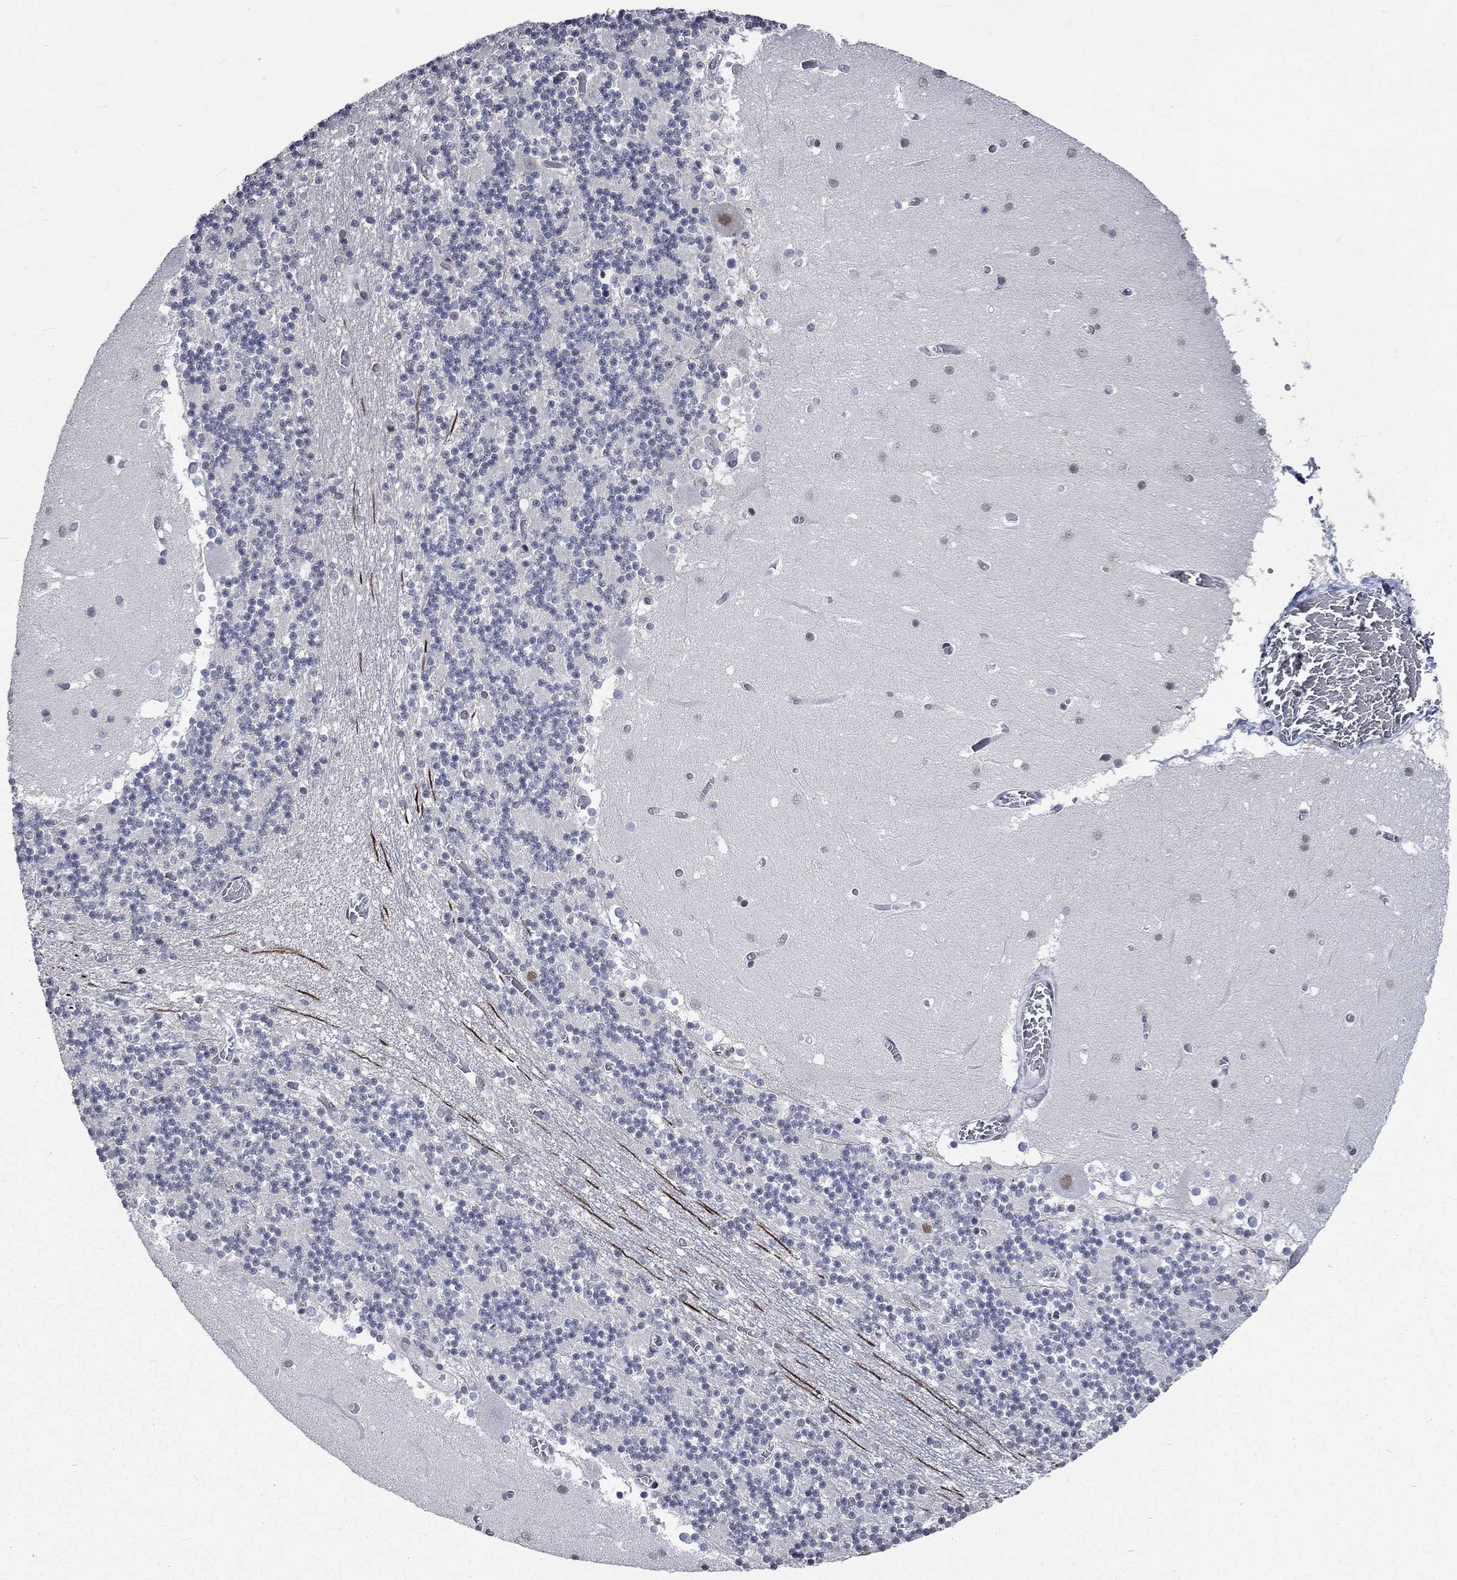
{"staining": {"intensity": "weak", "quantity": "<25%", "location": "nuclear"}, "tissue": "cerebellum", "cell_type": "Cells in granular layer", "image_type": "normal", "snomed": [{"axis": "morphology", "description": "Normal tissue, NOS"}, {"axis": "topography", "description": "Cerebellum"}], "caption": "This is a image of immunohistochemistry staining of normal cerebellum, which shows no expression in cells in granular layer.", "gene": "HCFC1", "patient": {"sex": "female", "age": 28}}